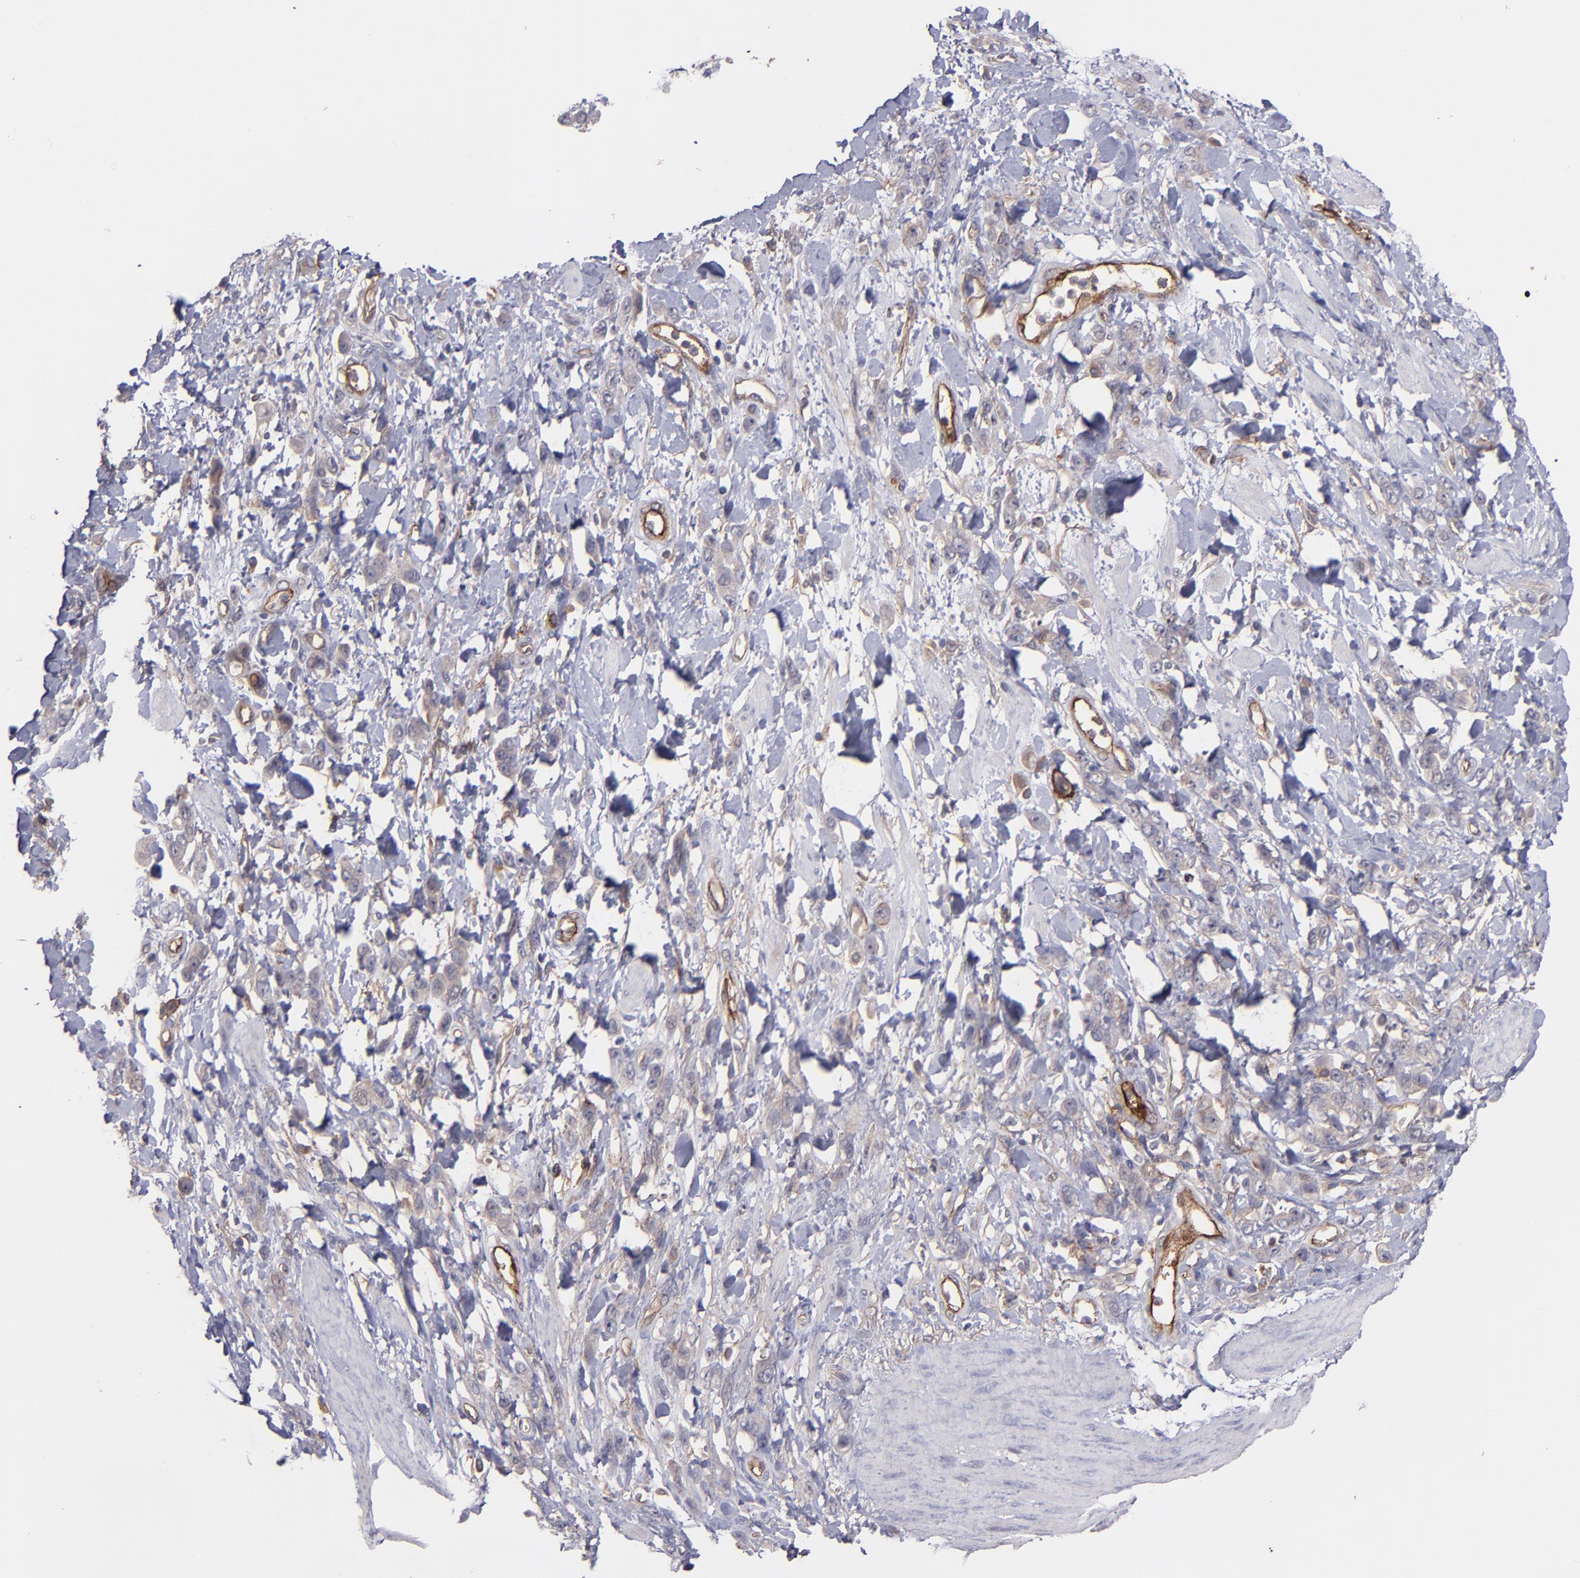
{"staining": {"intensity": "negative", "quantity": "none", "location": "none"}, "tissue": "stomach cancer", "cell_type": "Tumor cells", "image_type": "cancer", "snomed": [{"axis": "morphology", "description": "Normal tissue, NOS"}, {"axis": "morphology", "description": "Adenocarcinoma, NOS"}, {"axis": "topography", "description": "Stomach"}], "caption": "Stomach cancer was stained to show a protein in brown. There is no significant positivity in tumor cells. (IHC, brightfield microscopy, high magnification).", "gene": "ICAM1", "patient": {"sex": "male", "age": 82}}